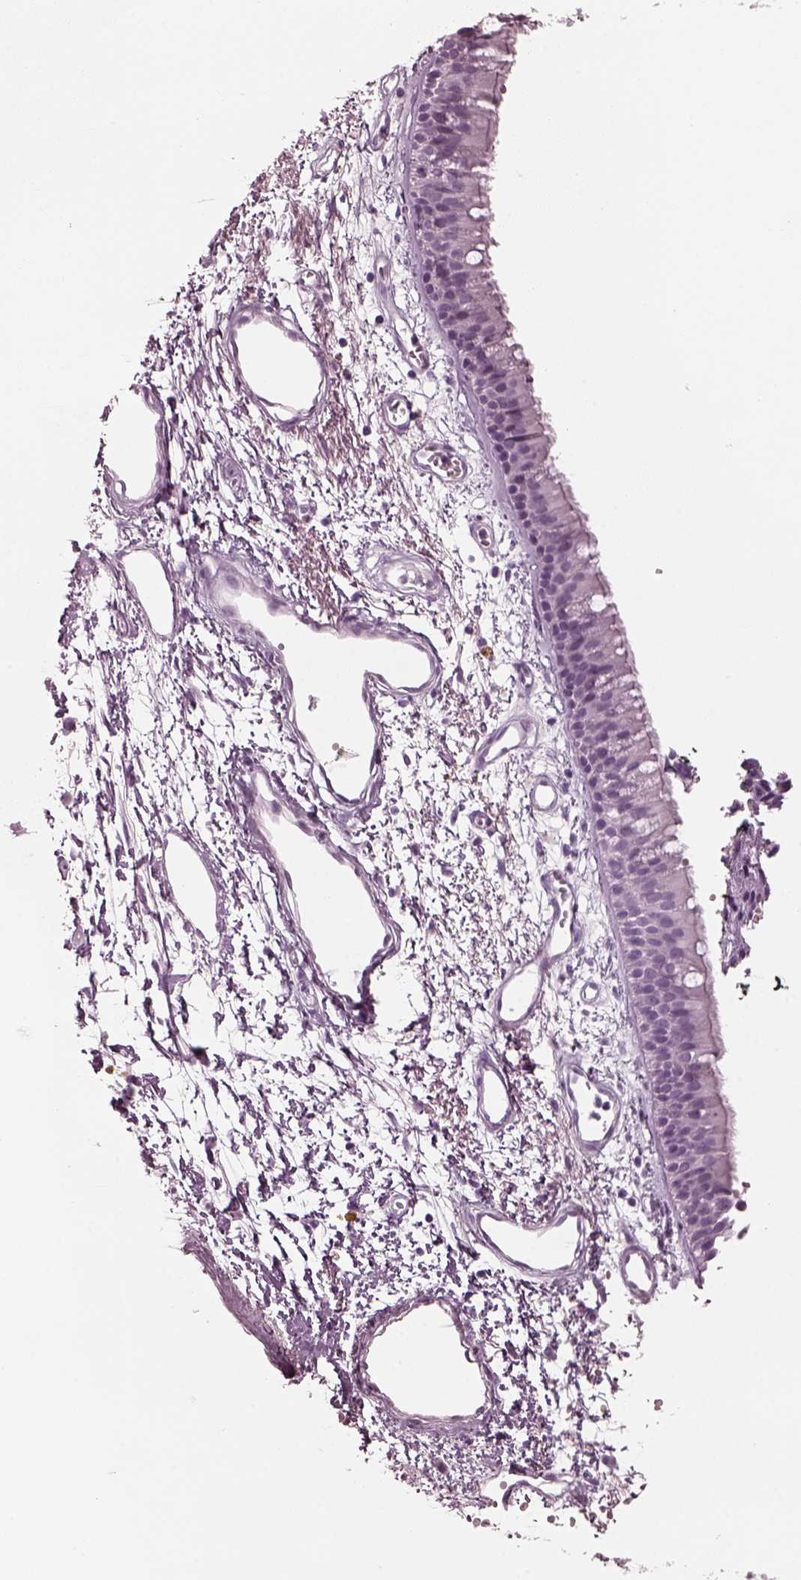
{"staining": {"intensity": "negative", "quantity": "none", "location": "none"}, "tissue": "bronchus", "cell_type": "Respiratory epithelial cells", "image_type": "normal", "snomed": [{"axis": "morphology", "description": "Normal tissue, NOS"}, {"axis": "morphology", "description": "Squamous cell carcinoma, NOS"}, {"axis": "topography", "description": "Cartilage tissue"}, {"axis": "topography", "description": "Bronchus"}, {"axis": "topography", "description": "Lung"}], "caption": "This micrograph is of unremarkable bronchus stained with immunohistochemistry (IHC) to label a protein in brown with the nuclei are counter-stained blue. There is no staining in respiratory epithelial cells. (DAB (3,3'-diaminobenzidine) immunohistochemistry (IHC) with hematoxylin counter stain).", "gene": "RCVRN", "patient": {"sex": "male", "age": 66}}